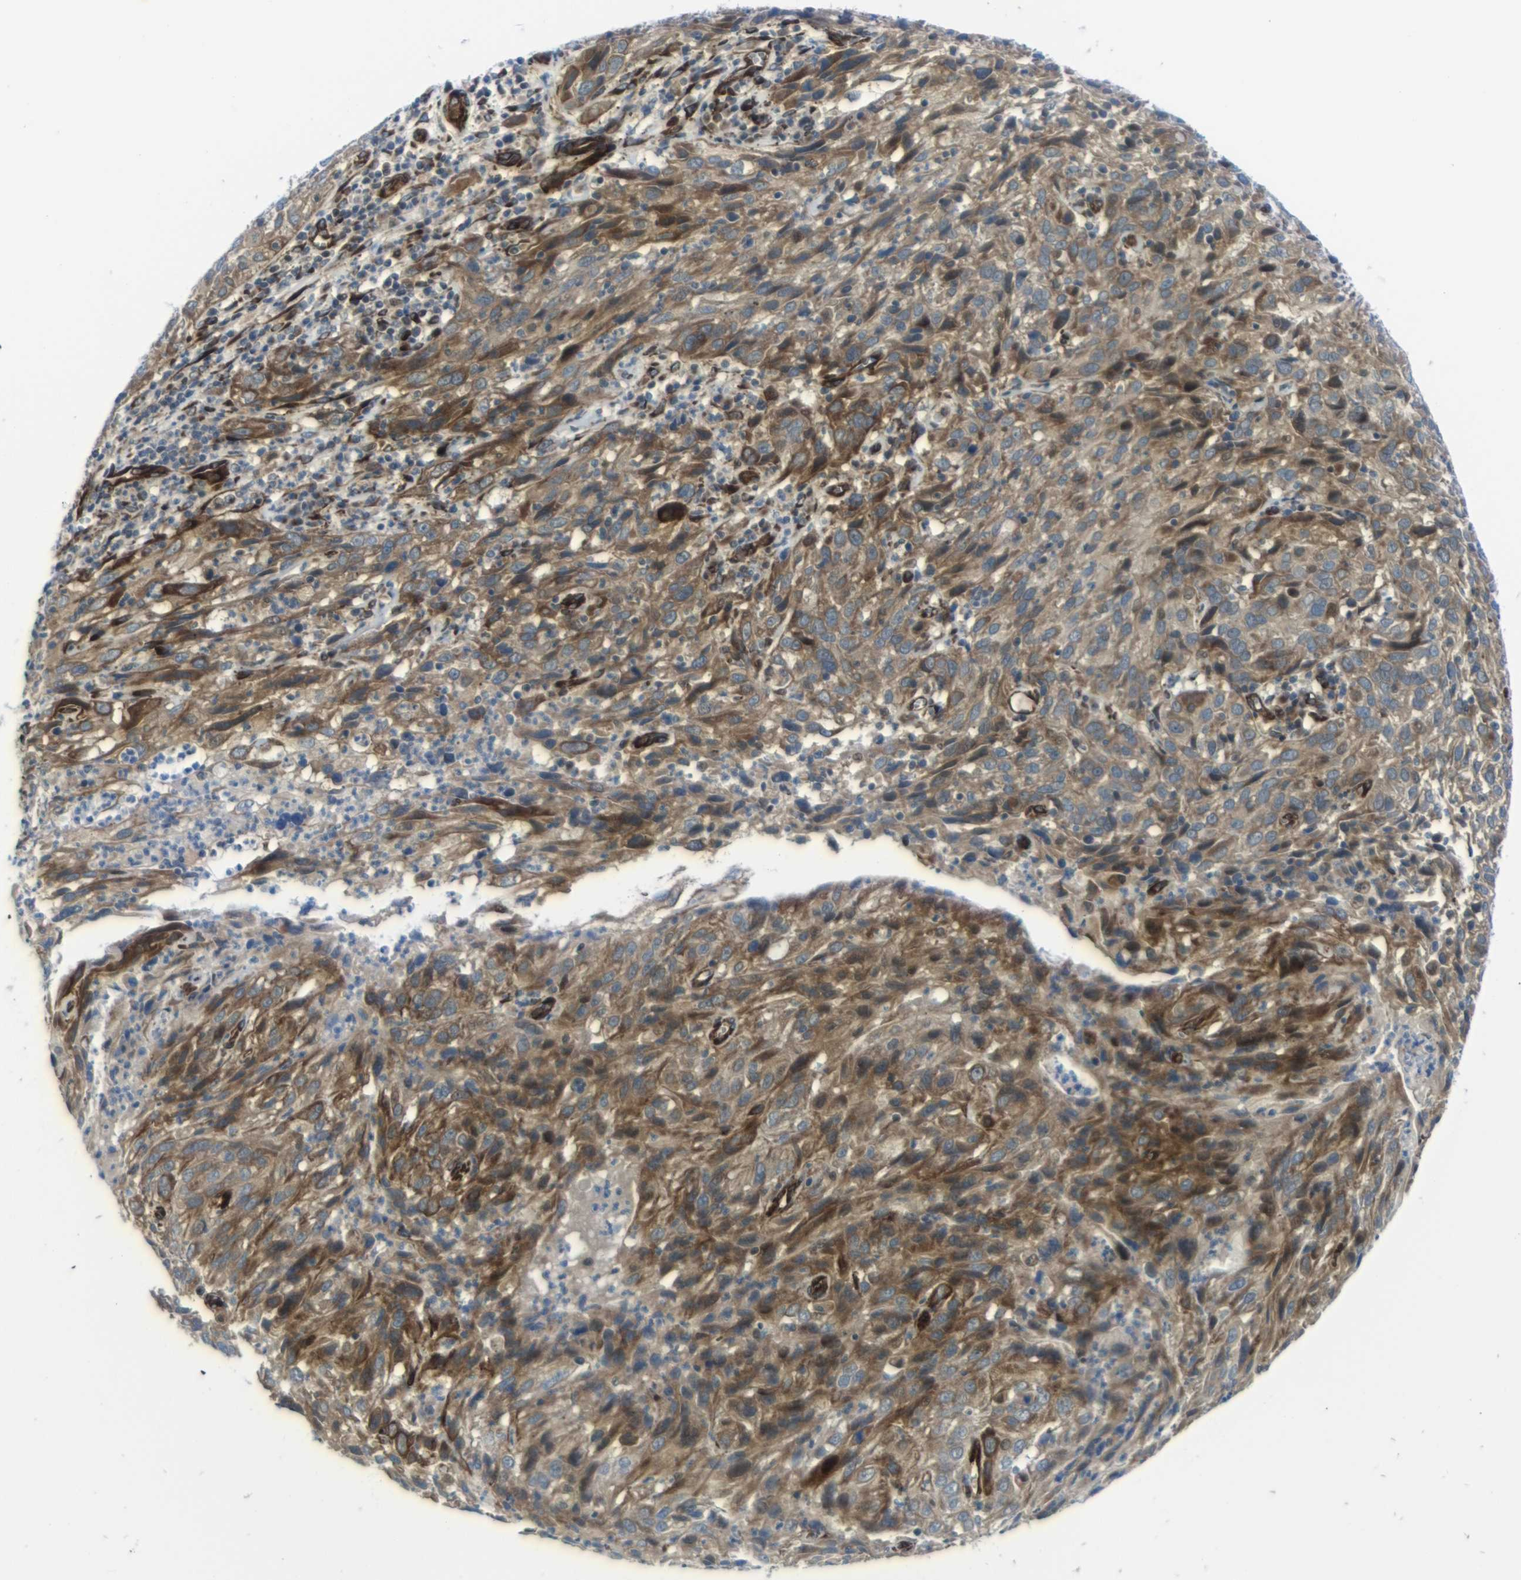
{"staining": {"intensity": "moderate", "quantity": ">75%", "location": "cytoplasmic/membranous"}, "tissue": "cervical cancer", "cell_type": "Tumor cells", "image_type": "cancer", "snomed": [{"axis": "morphology", "description": "Squamous cell carcinoma, NOS"}, {"axis": "topography", "description": "Cervix"}], "caption": "IHC micrograph of neoplastic tissue: cervical cancer (squamous cell carcinoma) stained using immunohistochemistry (IHC) demonstrates medium levels of moderate protein expression localized specifically in the cytoplasmic/membranous of tumor cells, appearing as a cytoplasmic/membranous brown color.", "gene": "PARP14", "patient": {"sex": "female", "age": 32}}